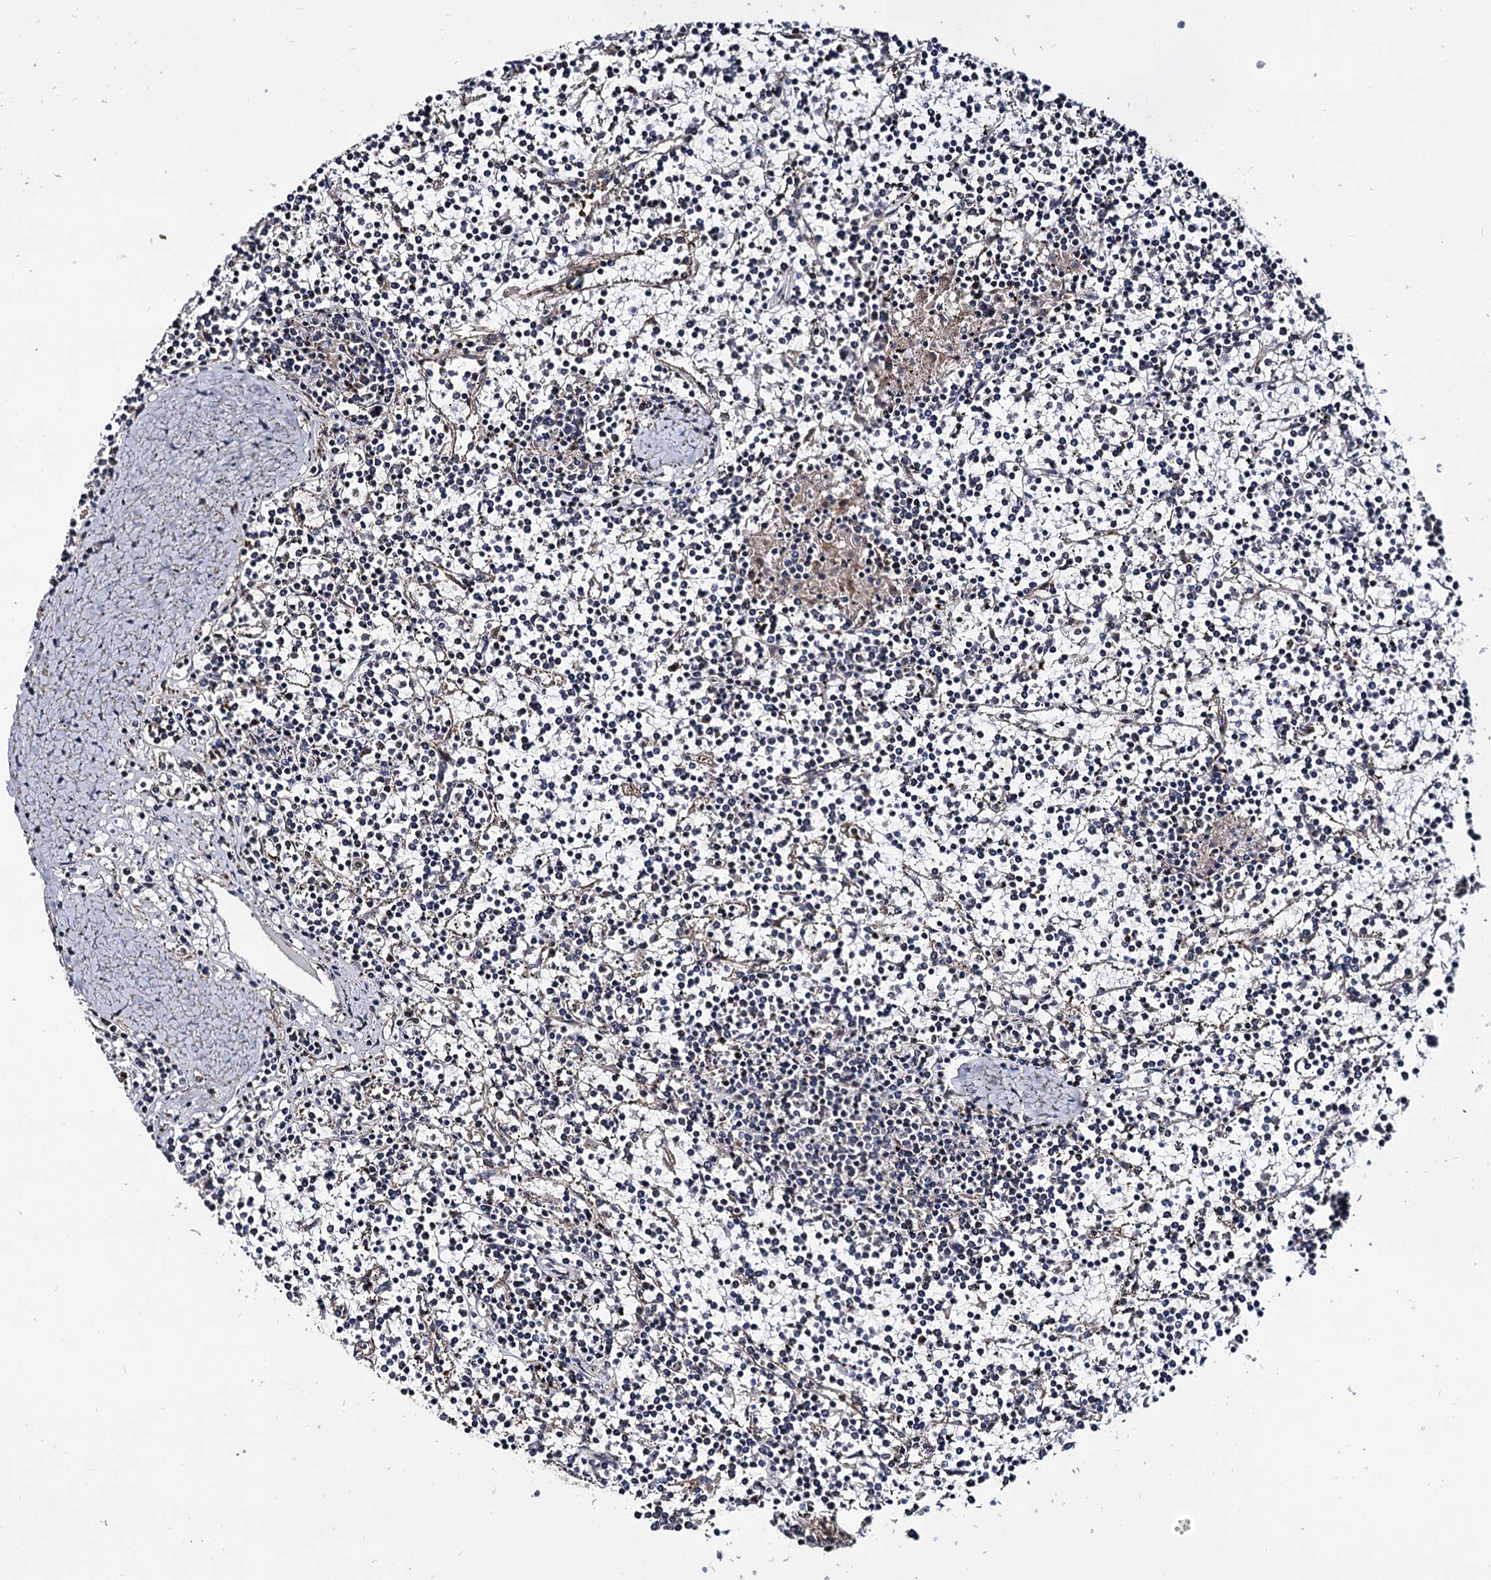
{"staining": {"intensity": "negative", "quantity": "none", "location": "none"}, "tissue": "lymphoma", "cell_type": "Tumor cells", "image_type": "cancer", "snomed": [{"axis": "morphology", "description": "Malignant lymphoma, non-Hodgkin's type, Low grade"}, {"axis": "topography", "description": "Spleen"}], "caption": "Lymphoma was stained to show a protein in brown. There is no significant positivity in tumor cells.", "gene": "CEP192", "patient": {"sex": "female", "age": 19}}